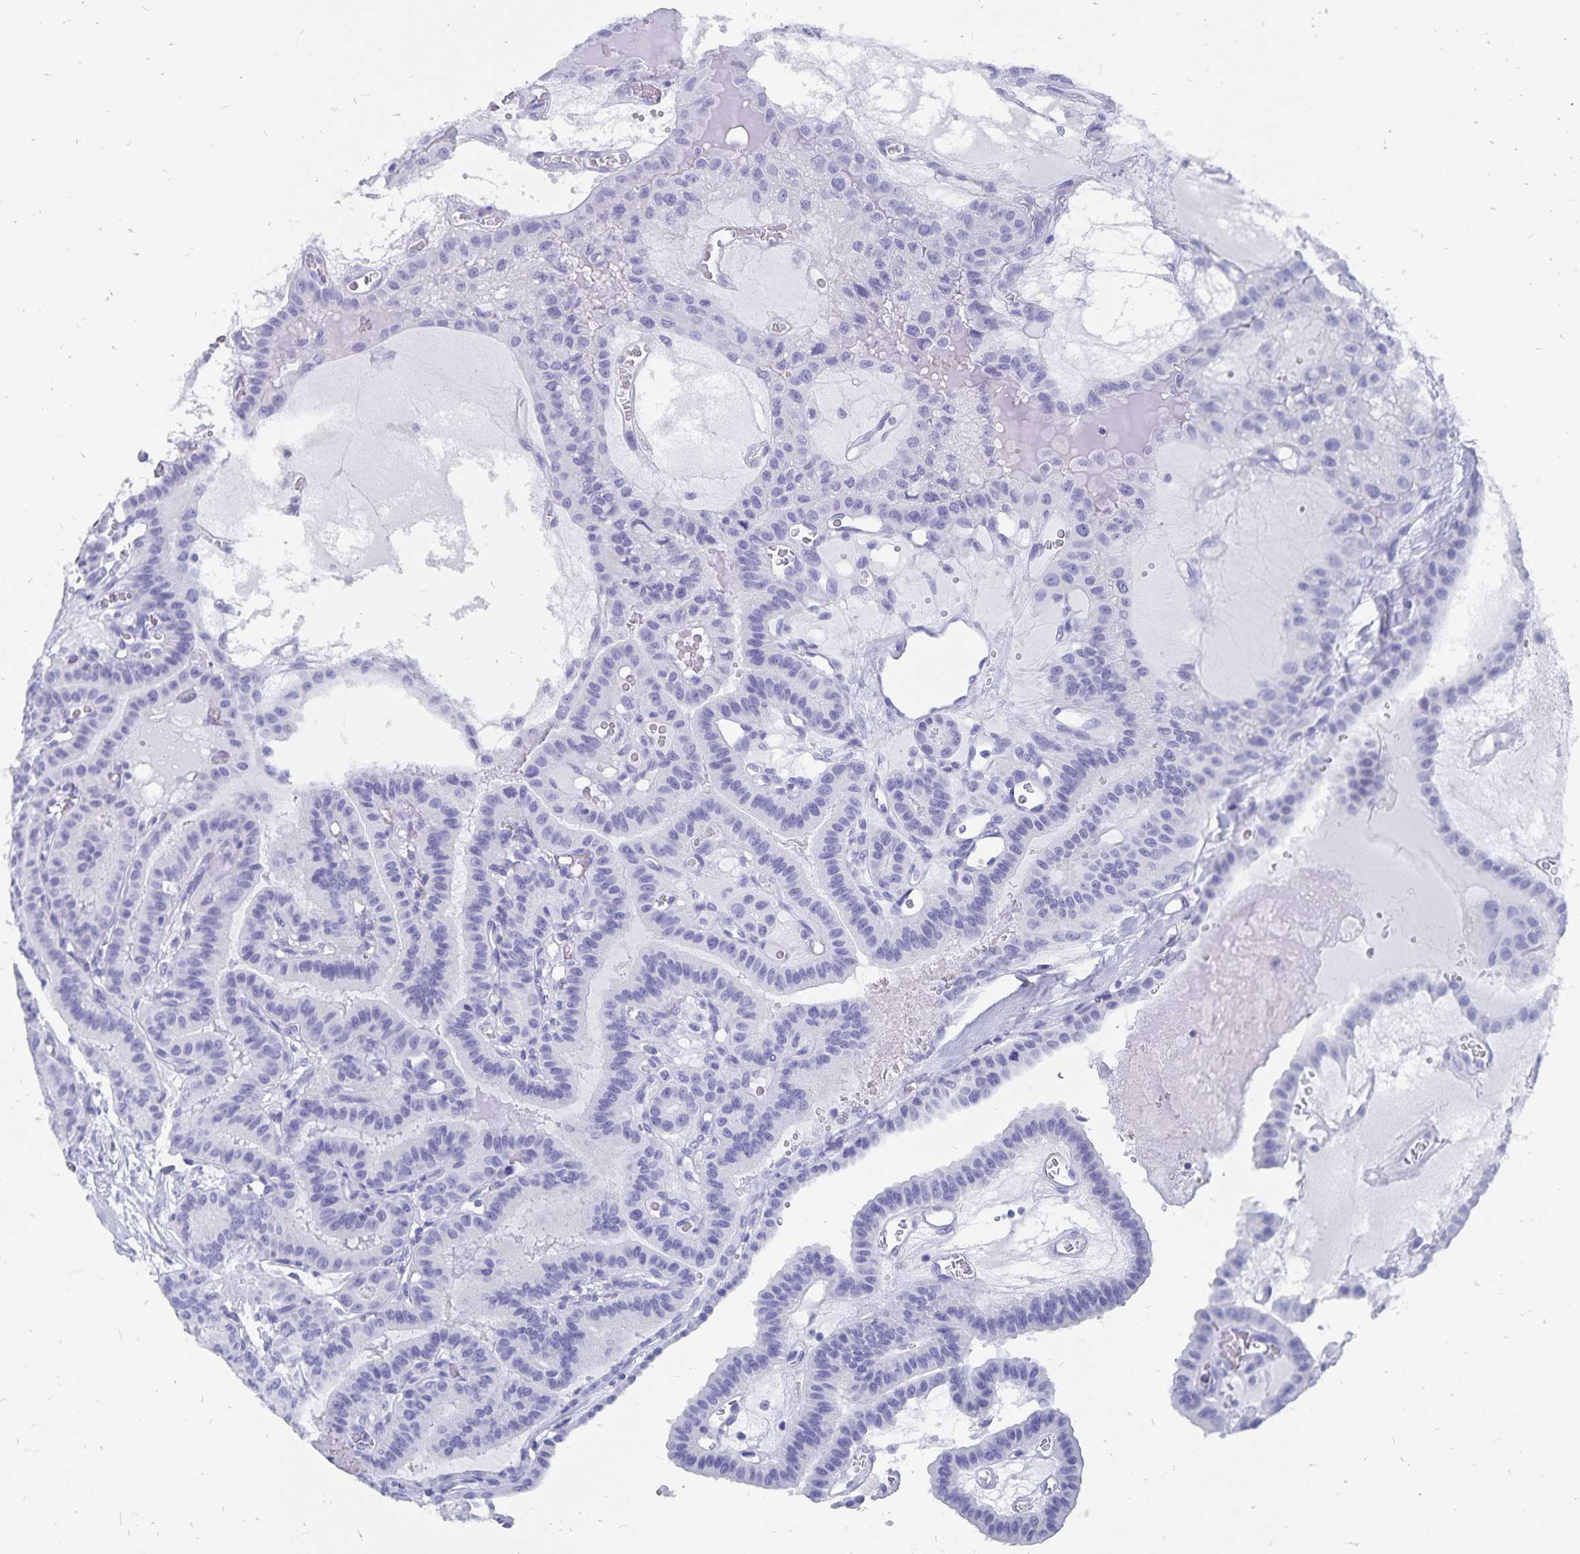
{"staining": {"intensity": "negative", "quantity": "none", "location": "none"}, "tissue": "thyroid cancer", "cell_type": "Tumor cells", "image_type": "cancer", "snomed": [{"axis": "morphology", "description": "Papillary adenocarcinoma, NOS"}, {"axis": "topography", "description": "Thyroid gland"}], "caption": "High magnification brightfield microscopy of thyroid papillary adenocarcinoma stained with DAB (brown) and counterstained with hematoxylin (blue): tumor cells show no significant staining. (Brightfield microscopy of DAB immunohistochemistry (IHC) at high magnification).", "gene": "ADH1A", "patient": {"sex": "male", "age": 87}}